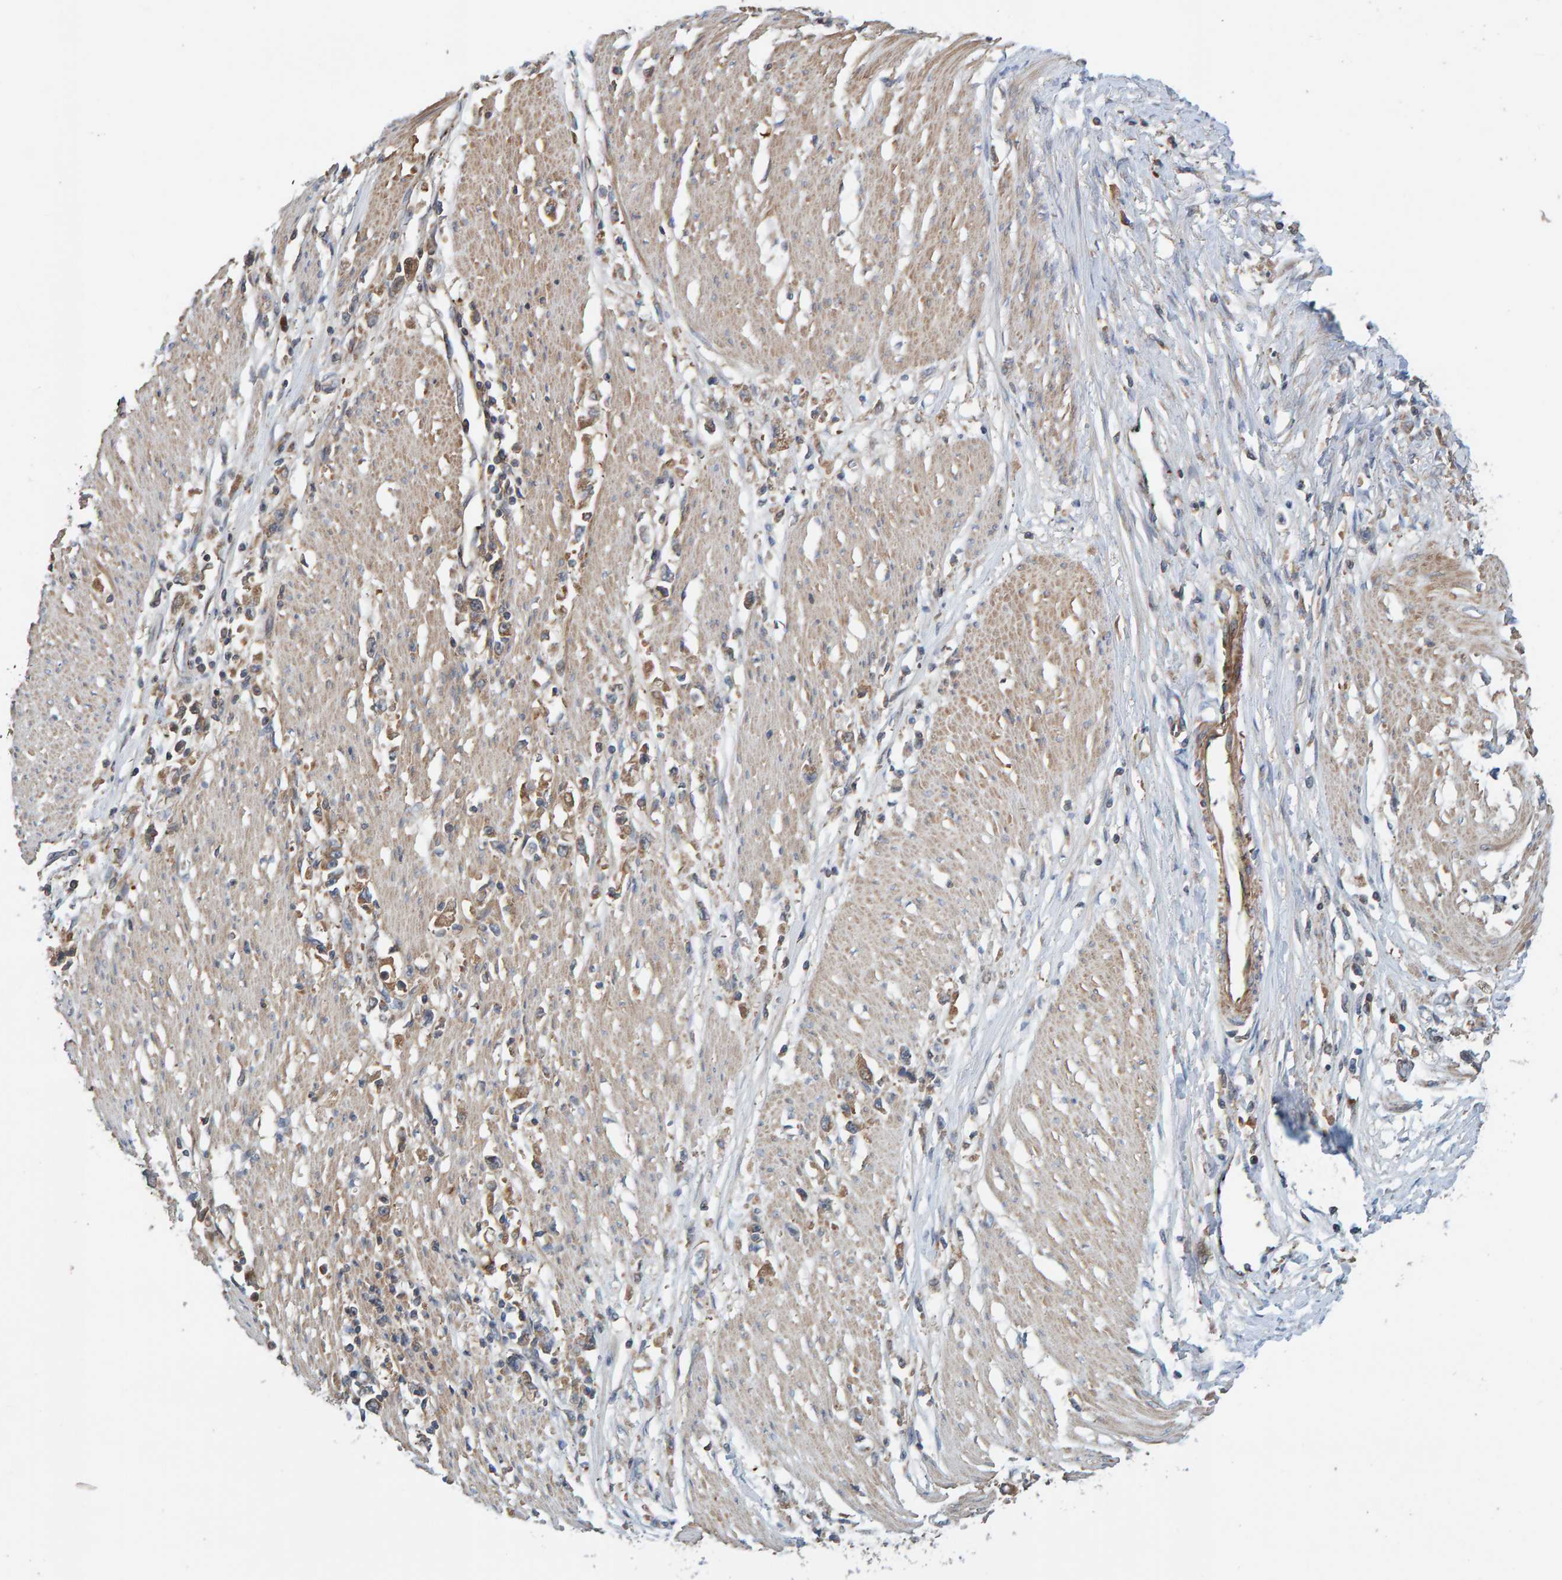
{"staining": {"intensity": "moderate", "quantity": ">75%", "location": "cytoplasmic/membranous"}, "tissue": "stomach cancer", "cell_type": "Tumor cells", "image_type": "cancer", "snomed": [{"axis": "morphology", "description": "Adenocarcinoma, NOS"}, {"axis": "topography", "description": "Stomach"}], "caption": "Protein staining of adenocarcinoma (stomach) tissue shows moderate cytoplasmic/membranous expression in approximately >75% of tumor cells. Nuclei are stained in blue.", "gene": "KIAA0753", "patient": {"sex": "female", "age": 59}}